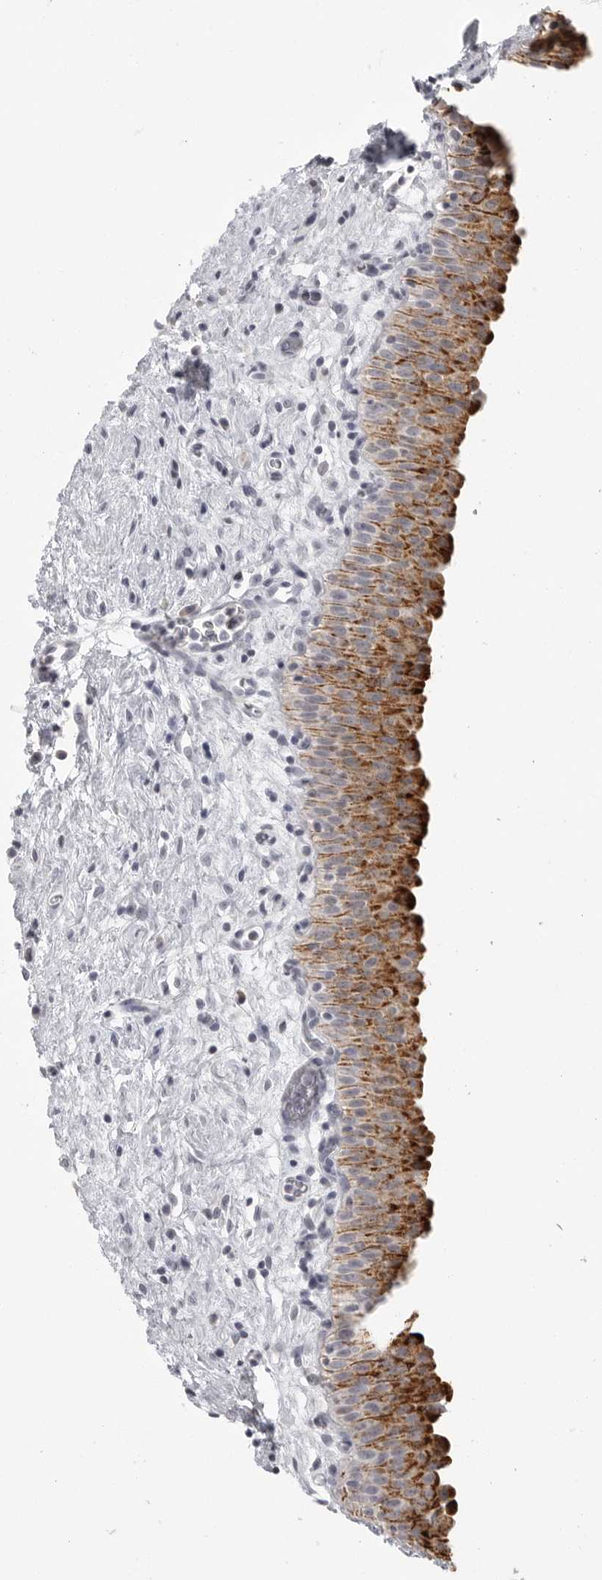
{"staining": {"intensity": "strong", "quantity": ">75%", "location": "cytoplasmic/membranous"}, "tissue": "urinary bladder", "cell_type": "Urothelial cells", "image_type": "normal", "snomed": [{"axis": "morphology", "description": "Normal tissue, NOS"}, {"axis": "topography", "description": "Urinary bladder"}], "caption": "Urinary bladder was stained to show a protein in brown. There is high levels of strong cytoplasmic/membranous expression in about >75% of urothelial cells.", "gene": "HMGCS2", "patient": {"sex": "male", "age": 82}}